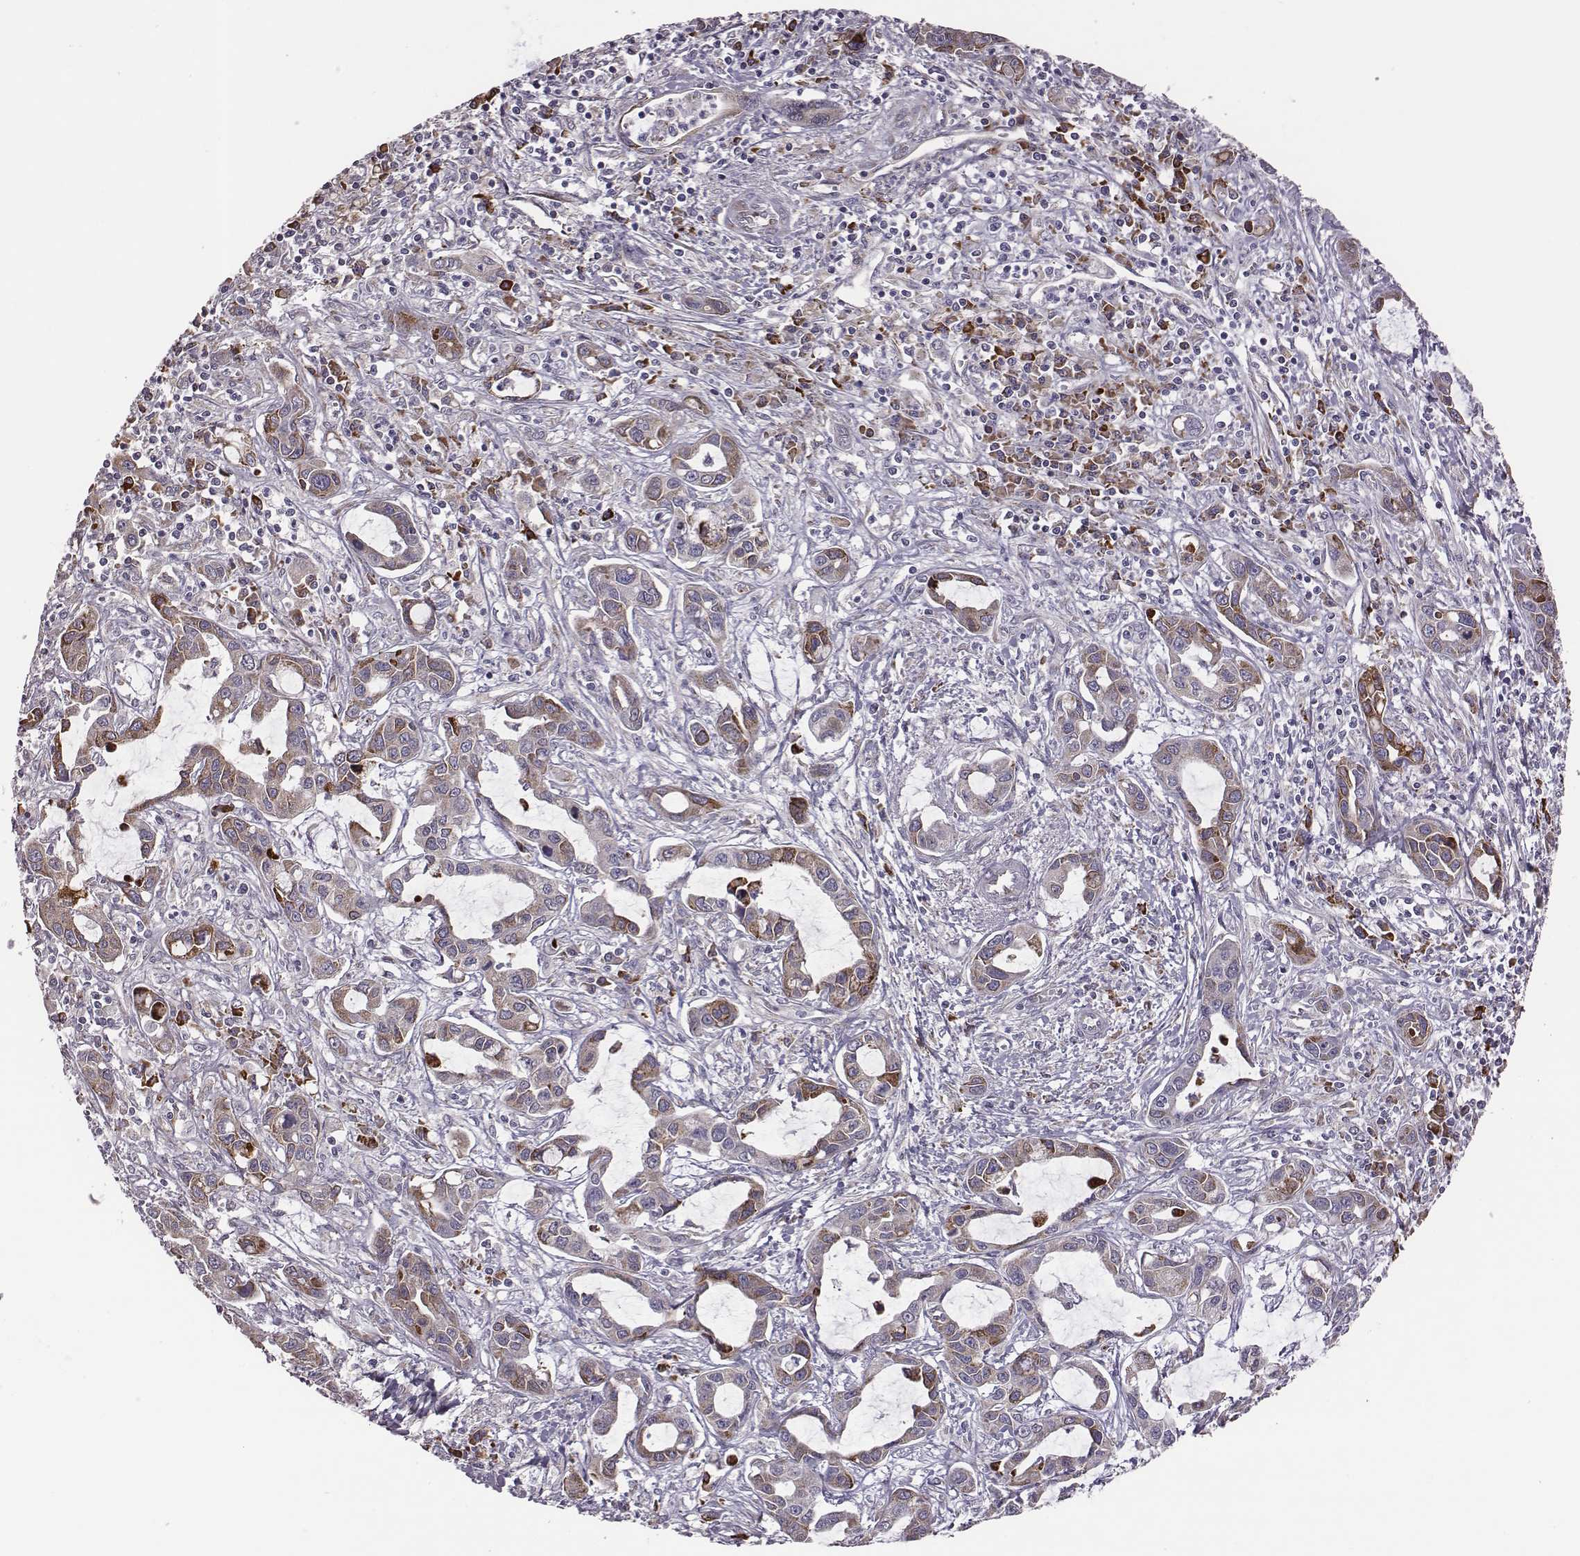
{"staining": {"intensity": "moderate", "quantity": ">75%", "location": "cytoplasmic/membranous"}, "tissue": "liver cancer", "cell_type": "Tumor cells", "image_type": "cancer", "snomed": [{"axis": "morphology", "description": "Cholangiocarcinoma"}, {"axis": "topography", "description": "Liver"}], "caption": "Approximately >75% of tumor cells in human liver cancer exhibit moderate cytoplasmic/membranous protein expression as visualized by brown immunohistochemical staining.", "gene": "SELENOI", "patient": {"sex": "male", "age": 58}}